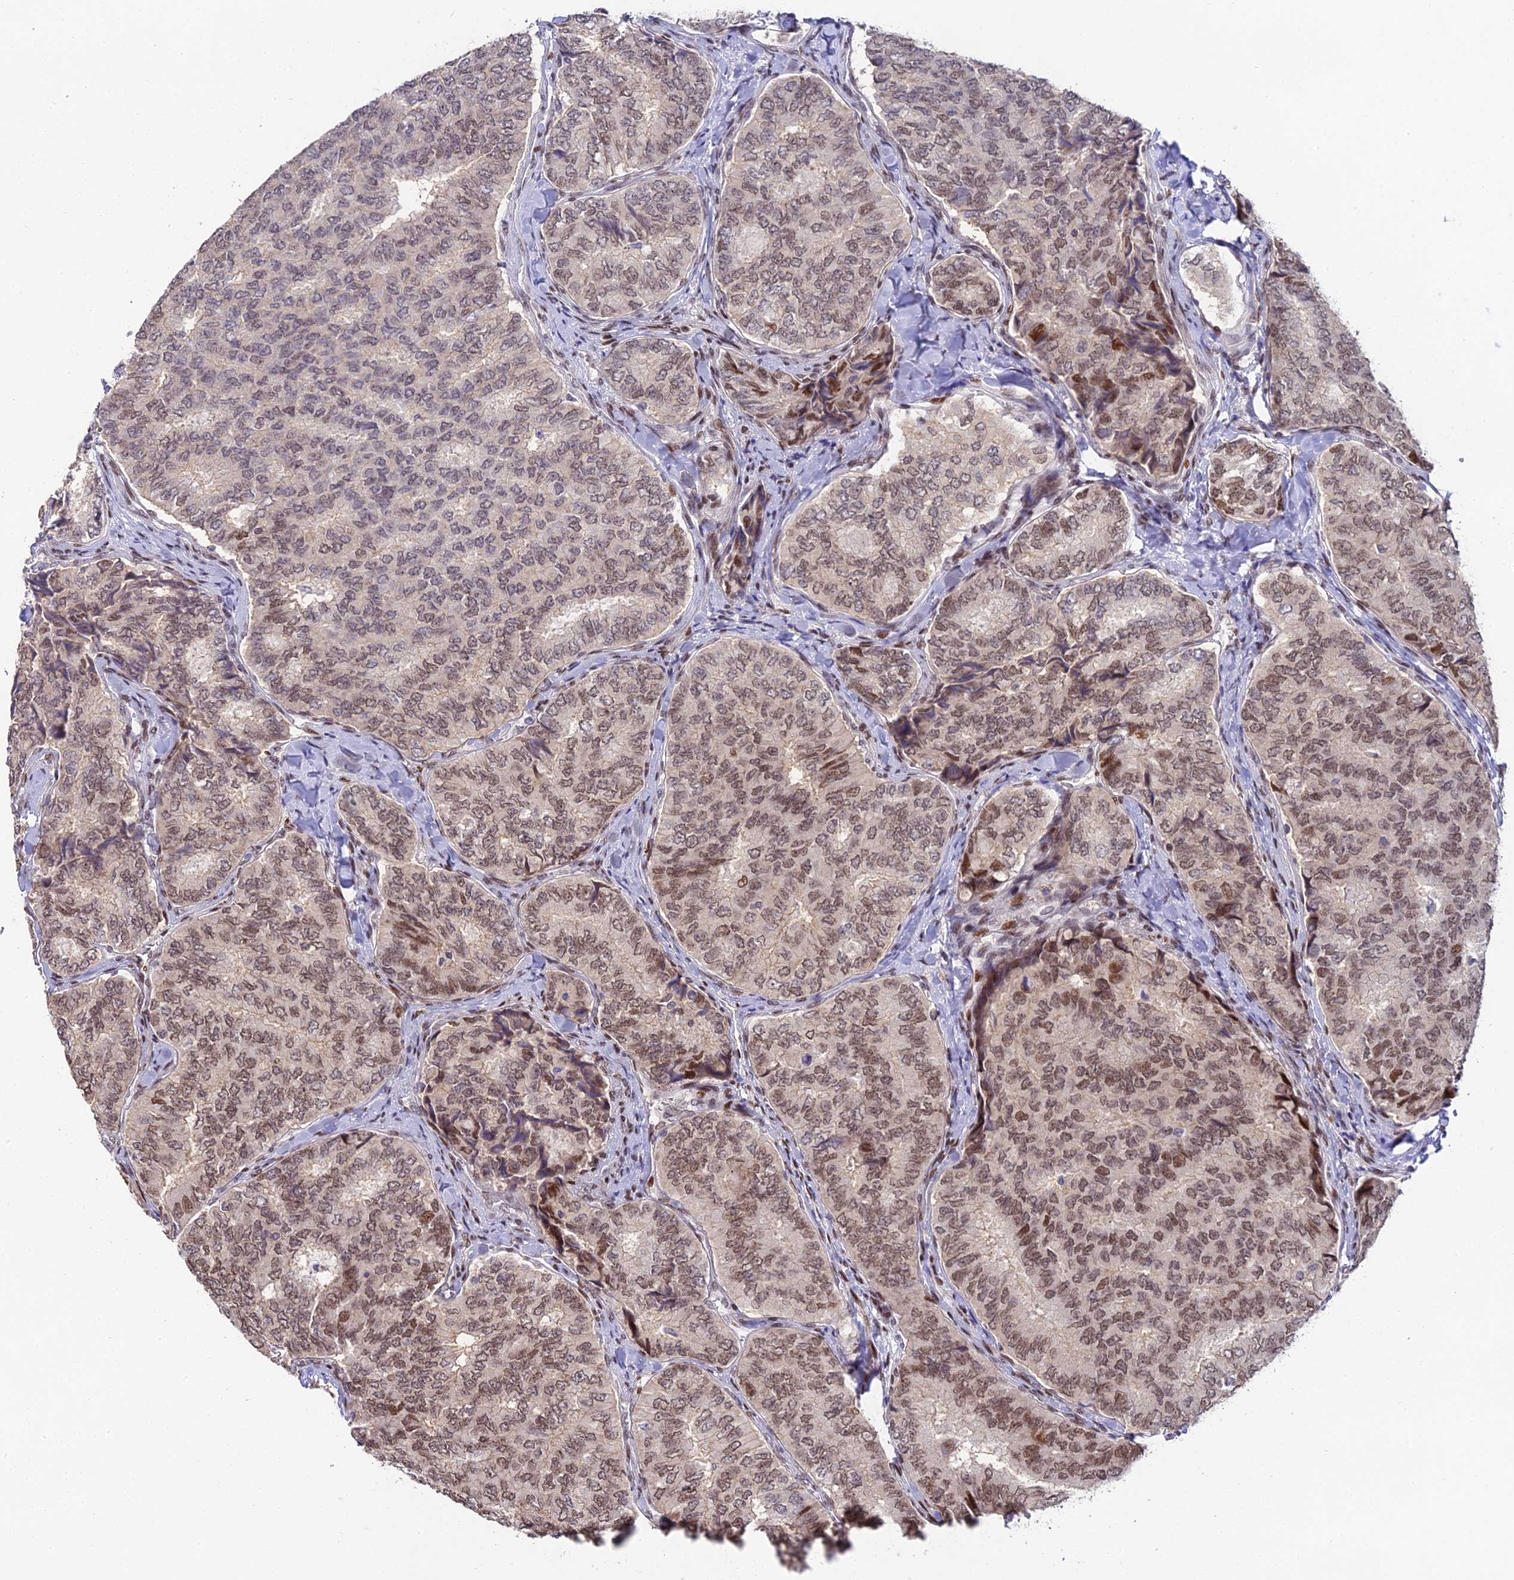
{"staining": {"intensity": "moderate", "quantity": ">75%", "location": "nuclear"}, "tissue": "thyroid cancer", "cell_type": "Tumor cells", "image_type": "cancer", "snomed": [{"axis": "morphology", "description": "Papillary adenocarcinoma, NOS"}, {"axis": "topography", "description": "Thyroid gland"}], "caption": "Thyroid cancer was stained to show a protein in brown. There is medium levels of moderate nuclear staining in about >75% of tumor cells.", "gene": "ZNF707", "patient": {"sex": "female", "age": 35}}